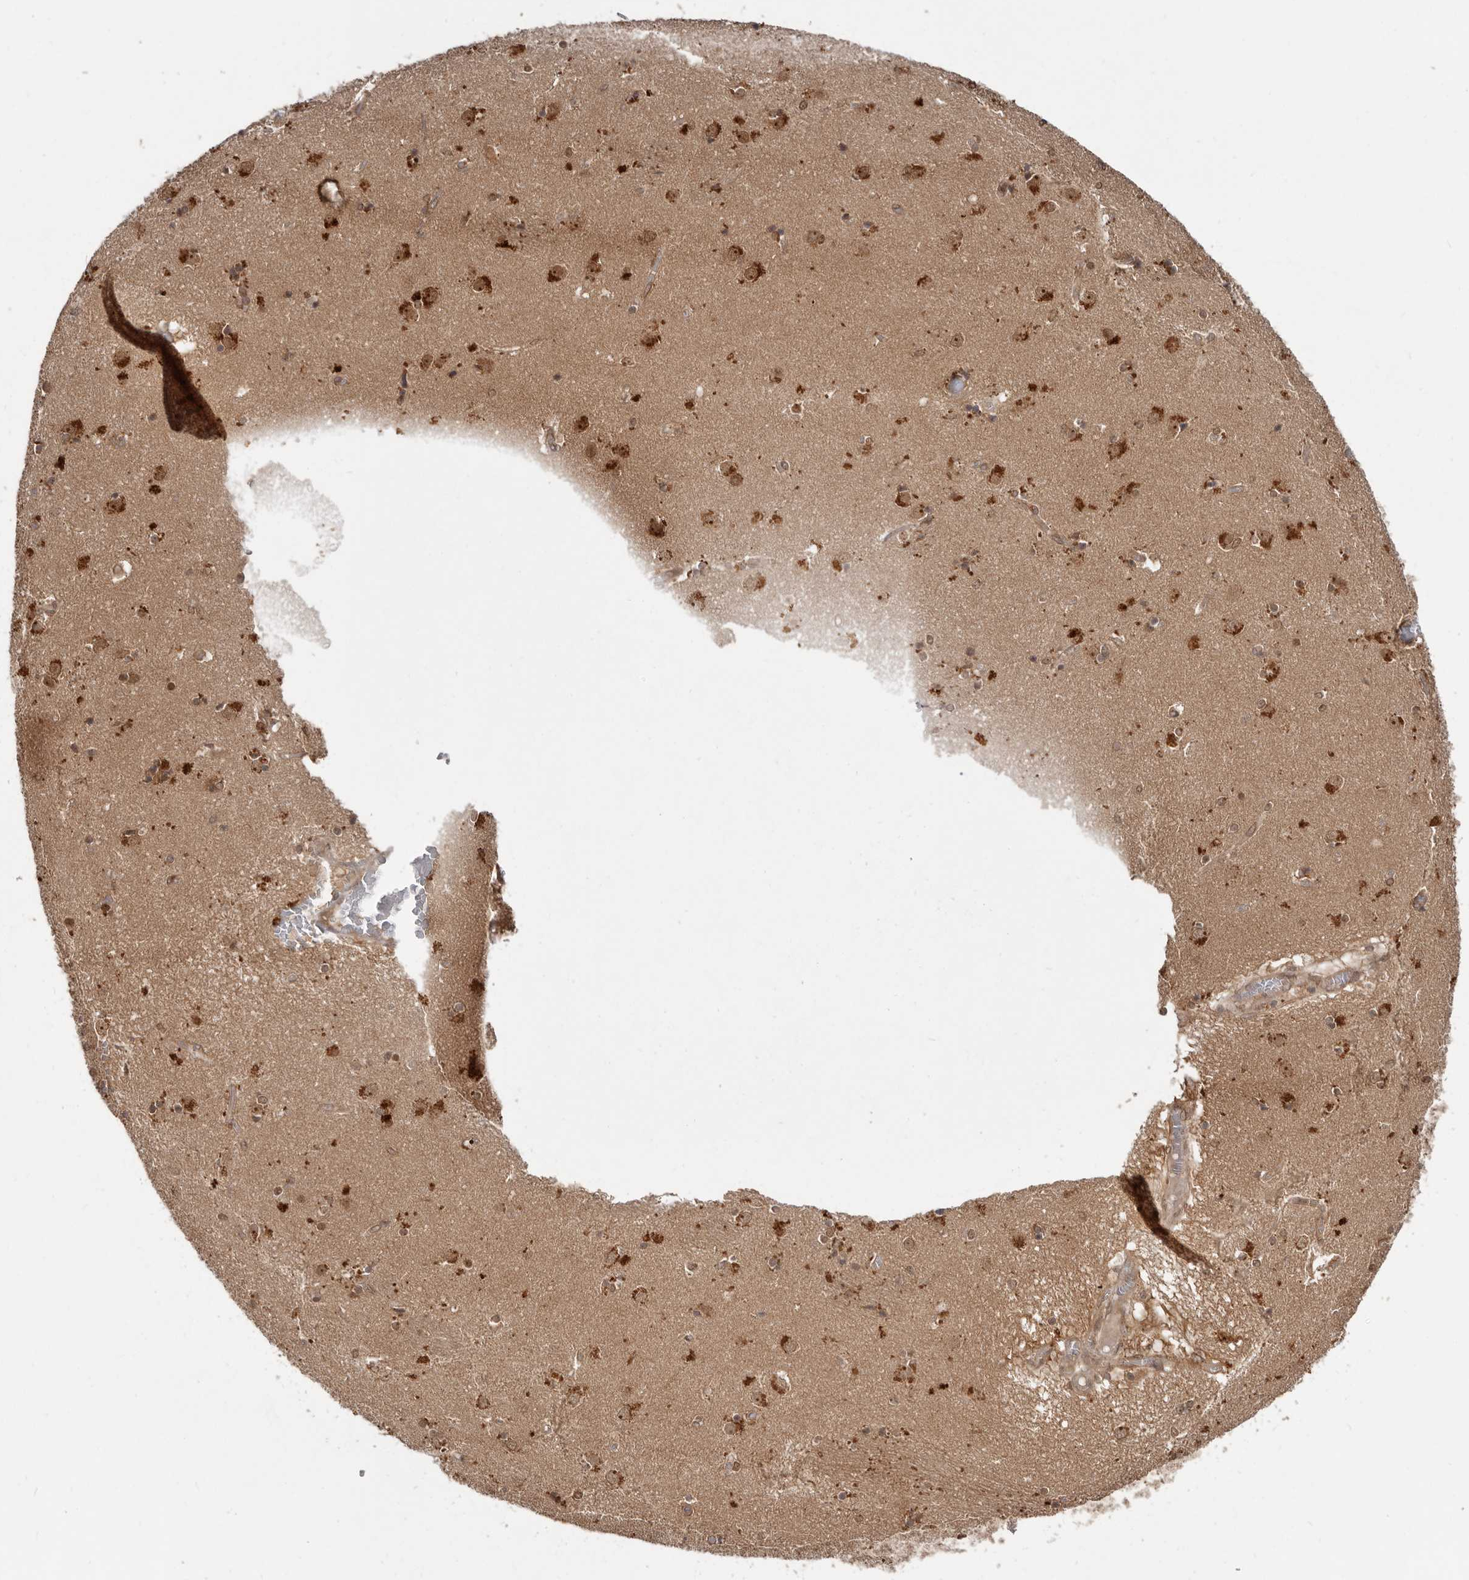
{"staining": {"intensity": "moderate", "quantity": "25%-75%", "location": "cytoplasmic/membranous,nuclear"}, "tissue": "caudate", "cell_type": "Glial cells", "image_type": "normal", "snomed": [{"axis": "morphology", "description": "Normal tissue, NOS"}, {"axis": "topography", "description": "Lateral ventricle wall"}], "caption": "Immunohistochemistry (IHC) (DAB) staining of unremarkable caudate reveals moderate cytoplasmic/membranous,nuclear protein expression in about 25%-75% of glial cells.", "gene": "BAD", "patient": {"sex": "male", "age": 70}}